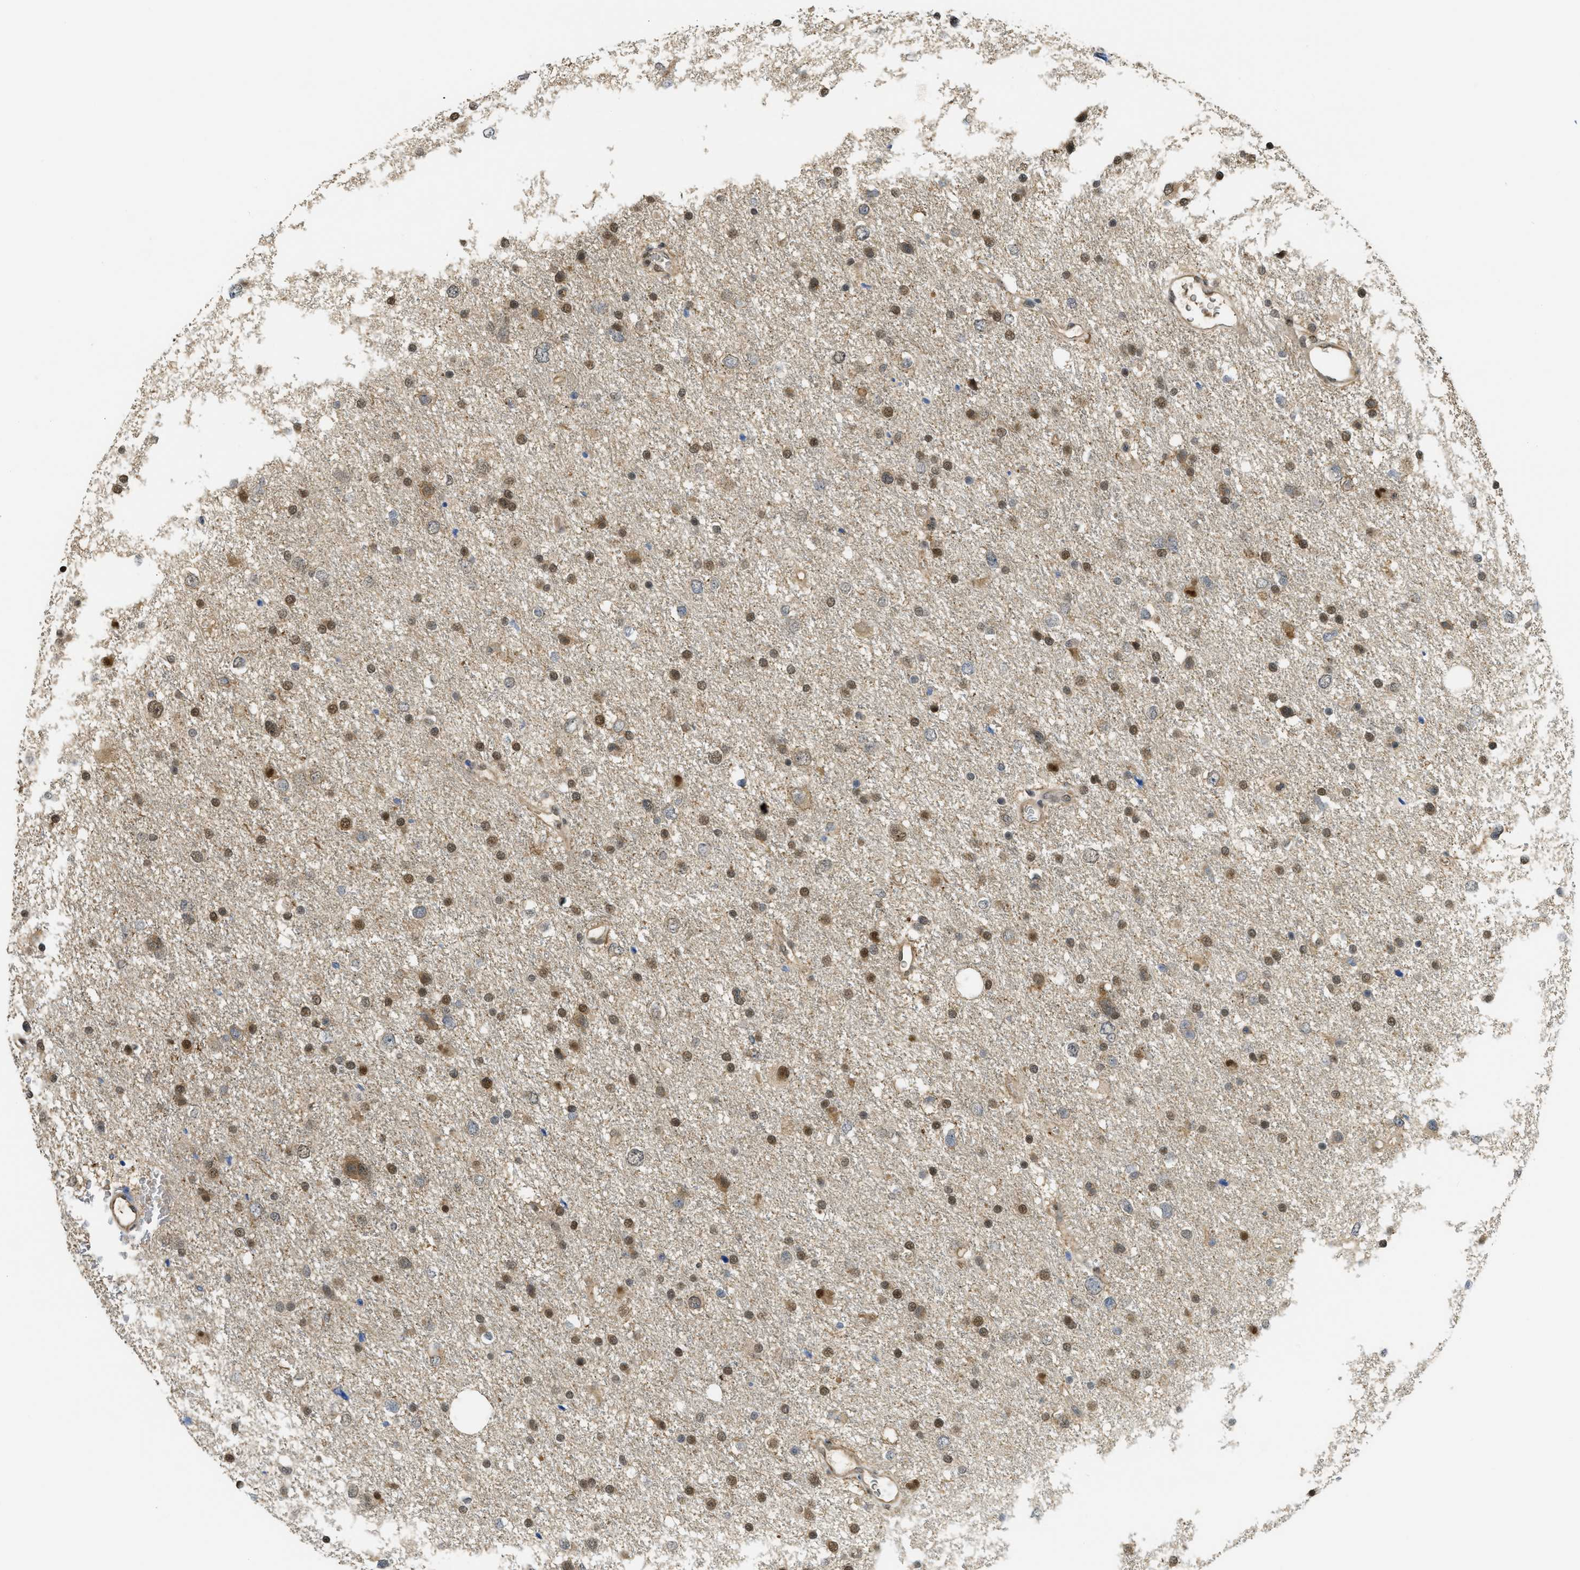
{"staining": {"intensity": "moderate", "quantity": ">75%", "location": "nuclear"}, "tissue": "glioma", "cell_type": "Tumor cells", "image_type": "cancer", "snomed": [{"axis": "morphology", "description": "Glioma, malignant, Low grade"}, {"axis": "topography", "description": "Brain"}], "caption": "This is a photomicrograph of immunohistochemistry (IHC) staining of glioma, which shows moderate expression in the nuclear of tumor cells.", "gene": "PSMC5", "patient": {"sex": "female", "age": 37}}